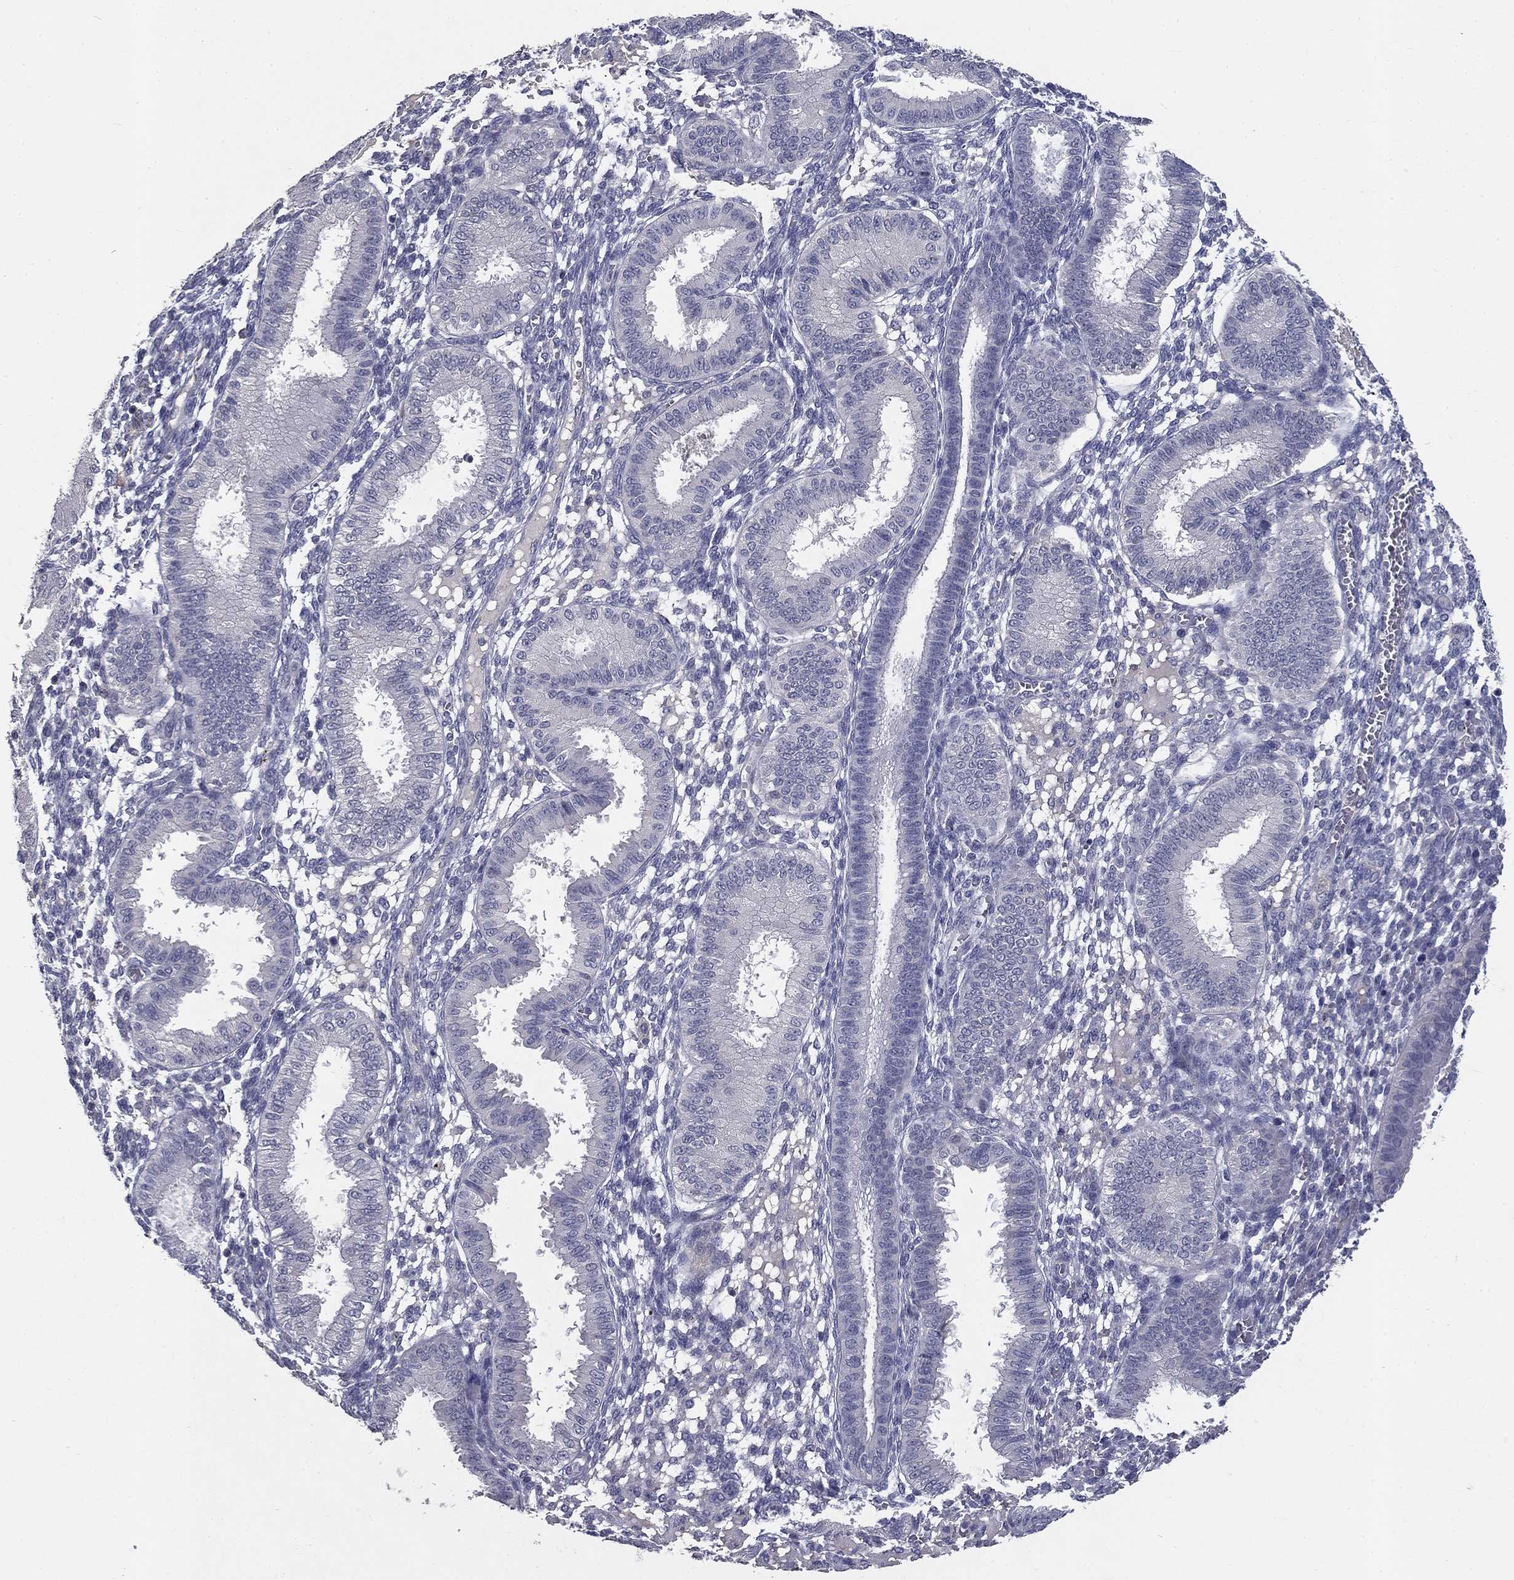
{"staining": {"intensity": "negative", "quantity": "none", "location": "none"}, "tissue": "endometrium", "cell_type": "Cells in endometrial stroma", "image_type": "normal", "snomed": [{"axis": "morphology", "description": "Normal tissue, NOS"}, {"axis": "topography", "description": "Endometrium"}], "caption": "The photomicrograph displays no significant staining in cells in endometrial stroma of endometrium.", "gene": "CD274", "patient": {"sex": "female", "age": 43}}